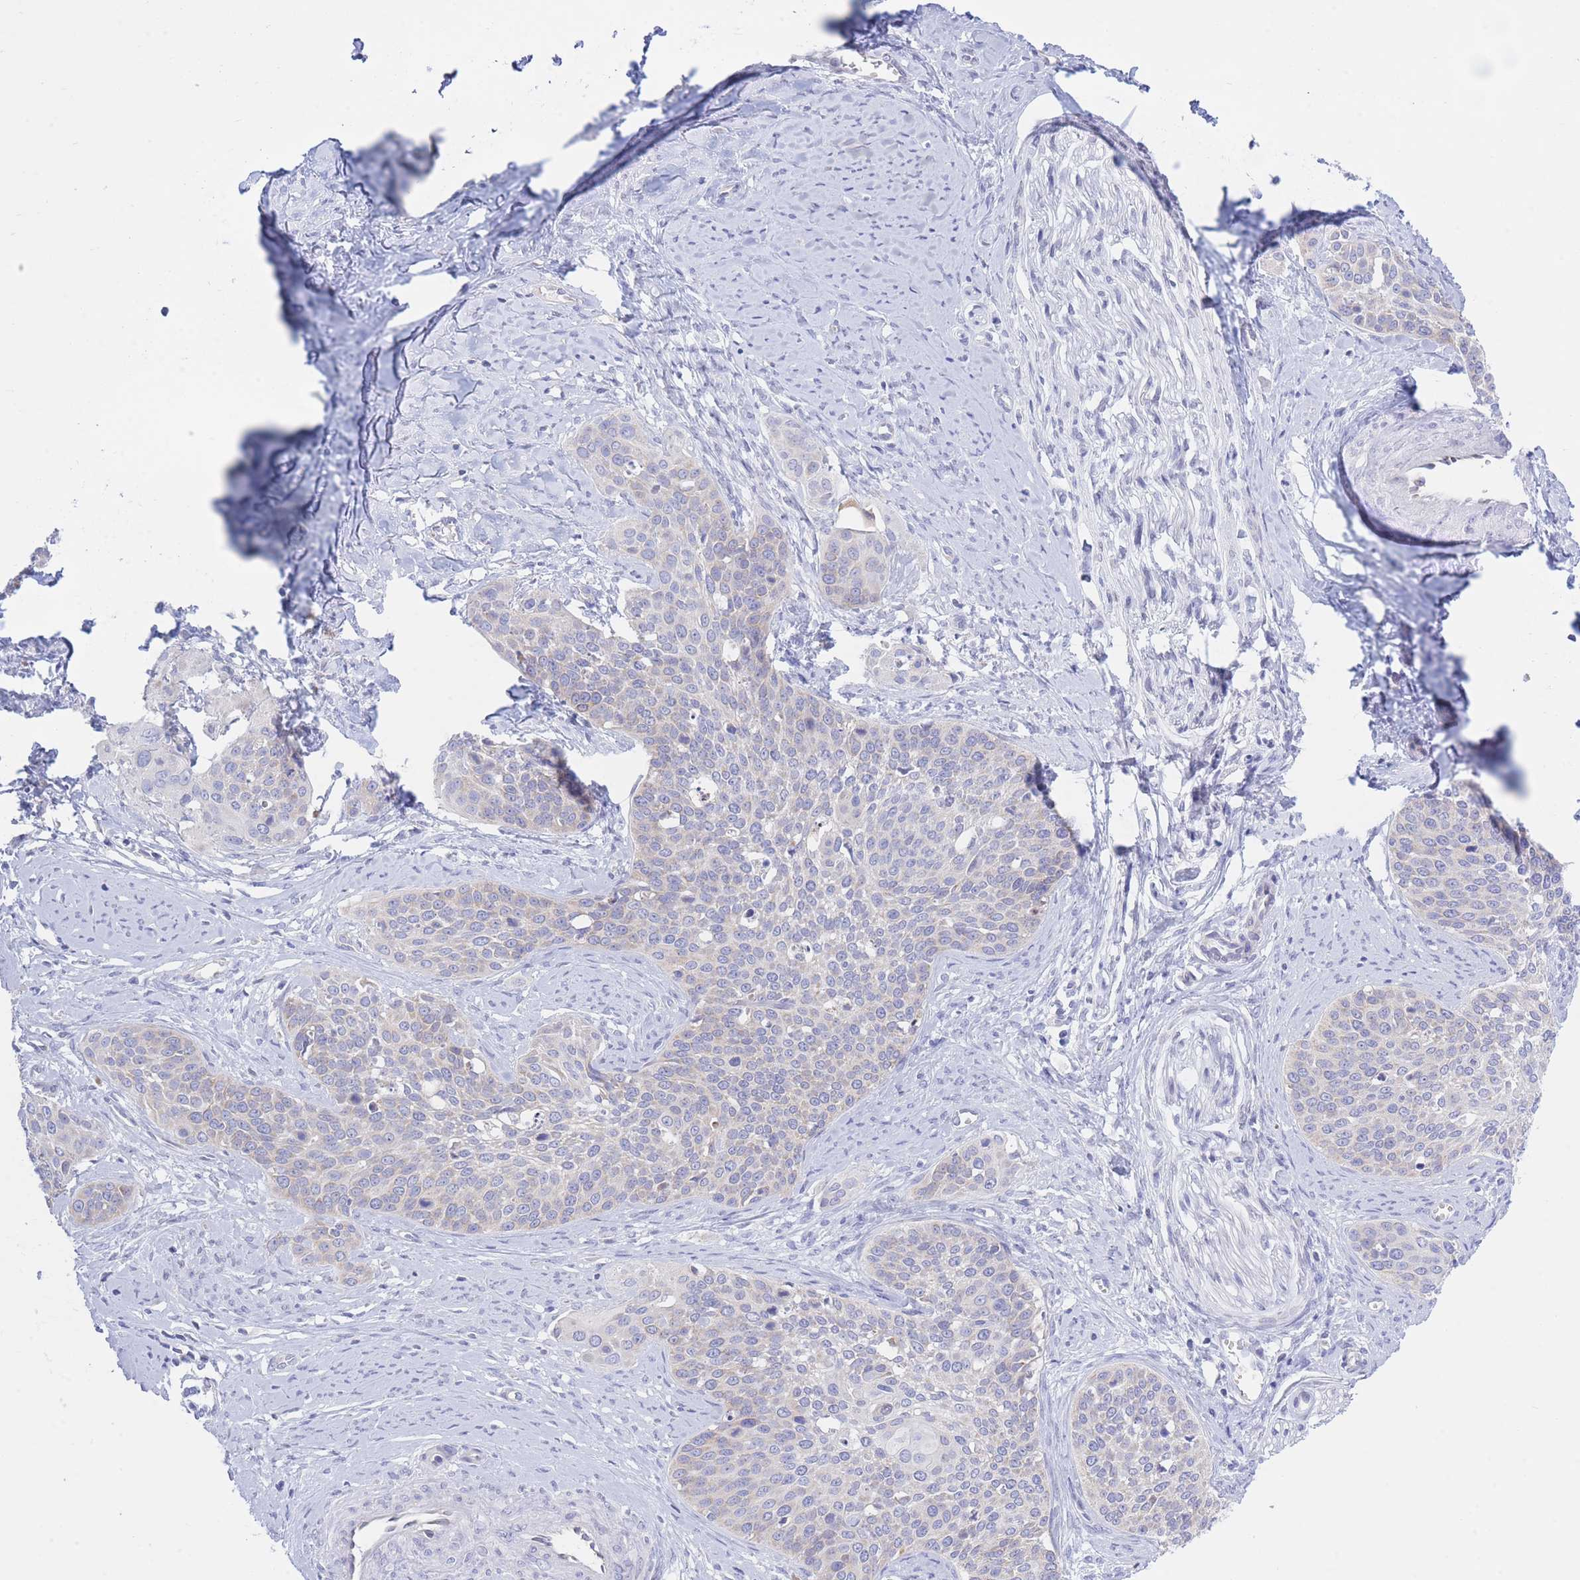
{"staining": {"intensity": "negative", "quantity": "none", "location": "none"}, "tissue": "cervical cancer", "cell_type": "Tumor cells", "image_type": "cancer", "snomed": [{"axis": "morphology", "description": "Squamous cell carcinoma, NOS"}, {"axis": "topography", "description": "Cervix"}], "caption": "This is an immunohistochemistry (IHC) histopathology image of squamous cell carcinoma (cervical). There is no expression in tumor cells.", "gene": "NANP", "patient": {"sex": "female", "age": 44}}